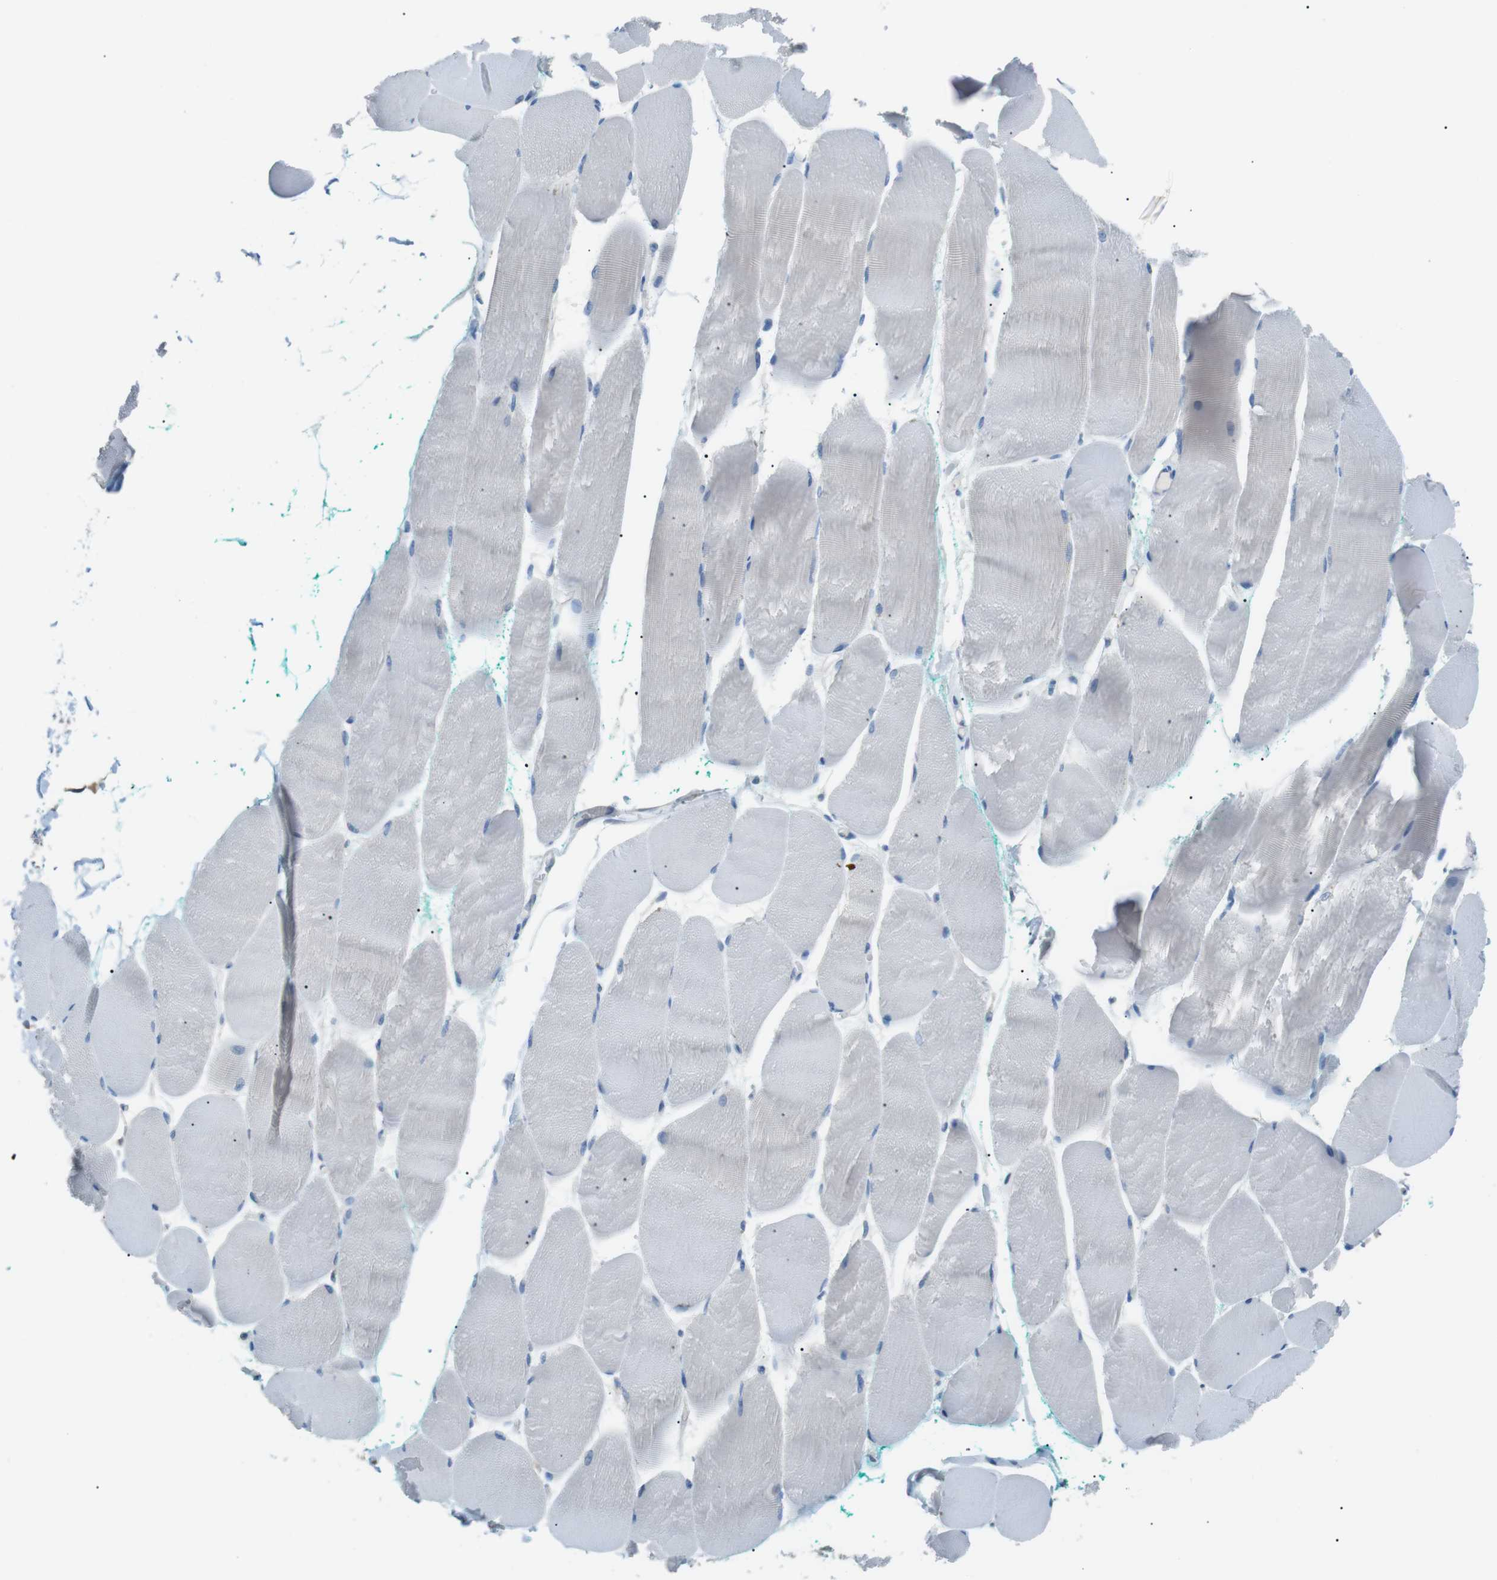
{"staining": {"intensity": "negative", "quantity": "none", "location": "none"}, "tissue": "skeletal muscle", "cell_type": "Myocytes", "image_type": "normal", "snomed": [{"axis": "morphology", "description": "Normal tissue, NOS"}, {"axis": "morphology", "description": "Squamous cell carcinoma, NOS"}, {"axis": "topography", "description": "Skeletal muscle"}], "caption": "An image of skeletal muscle stained for a protein shows no brown staining in myocytes. (DAB (3,3'-diaminobenzidine) immunohistochemistry visualized using brightfield microscopy, high magnification).", "gene": "CDH26", "patient": {"sex": "male", "age": 51}}